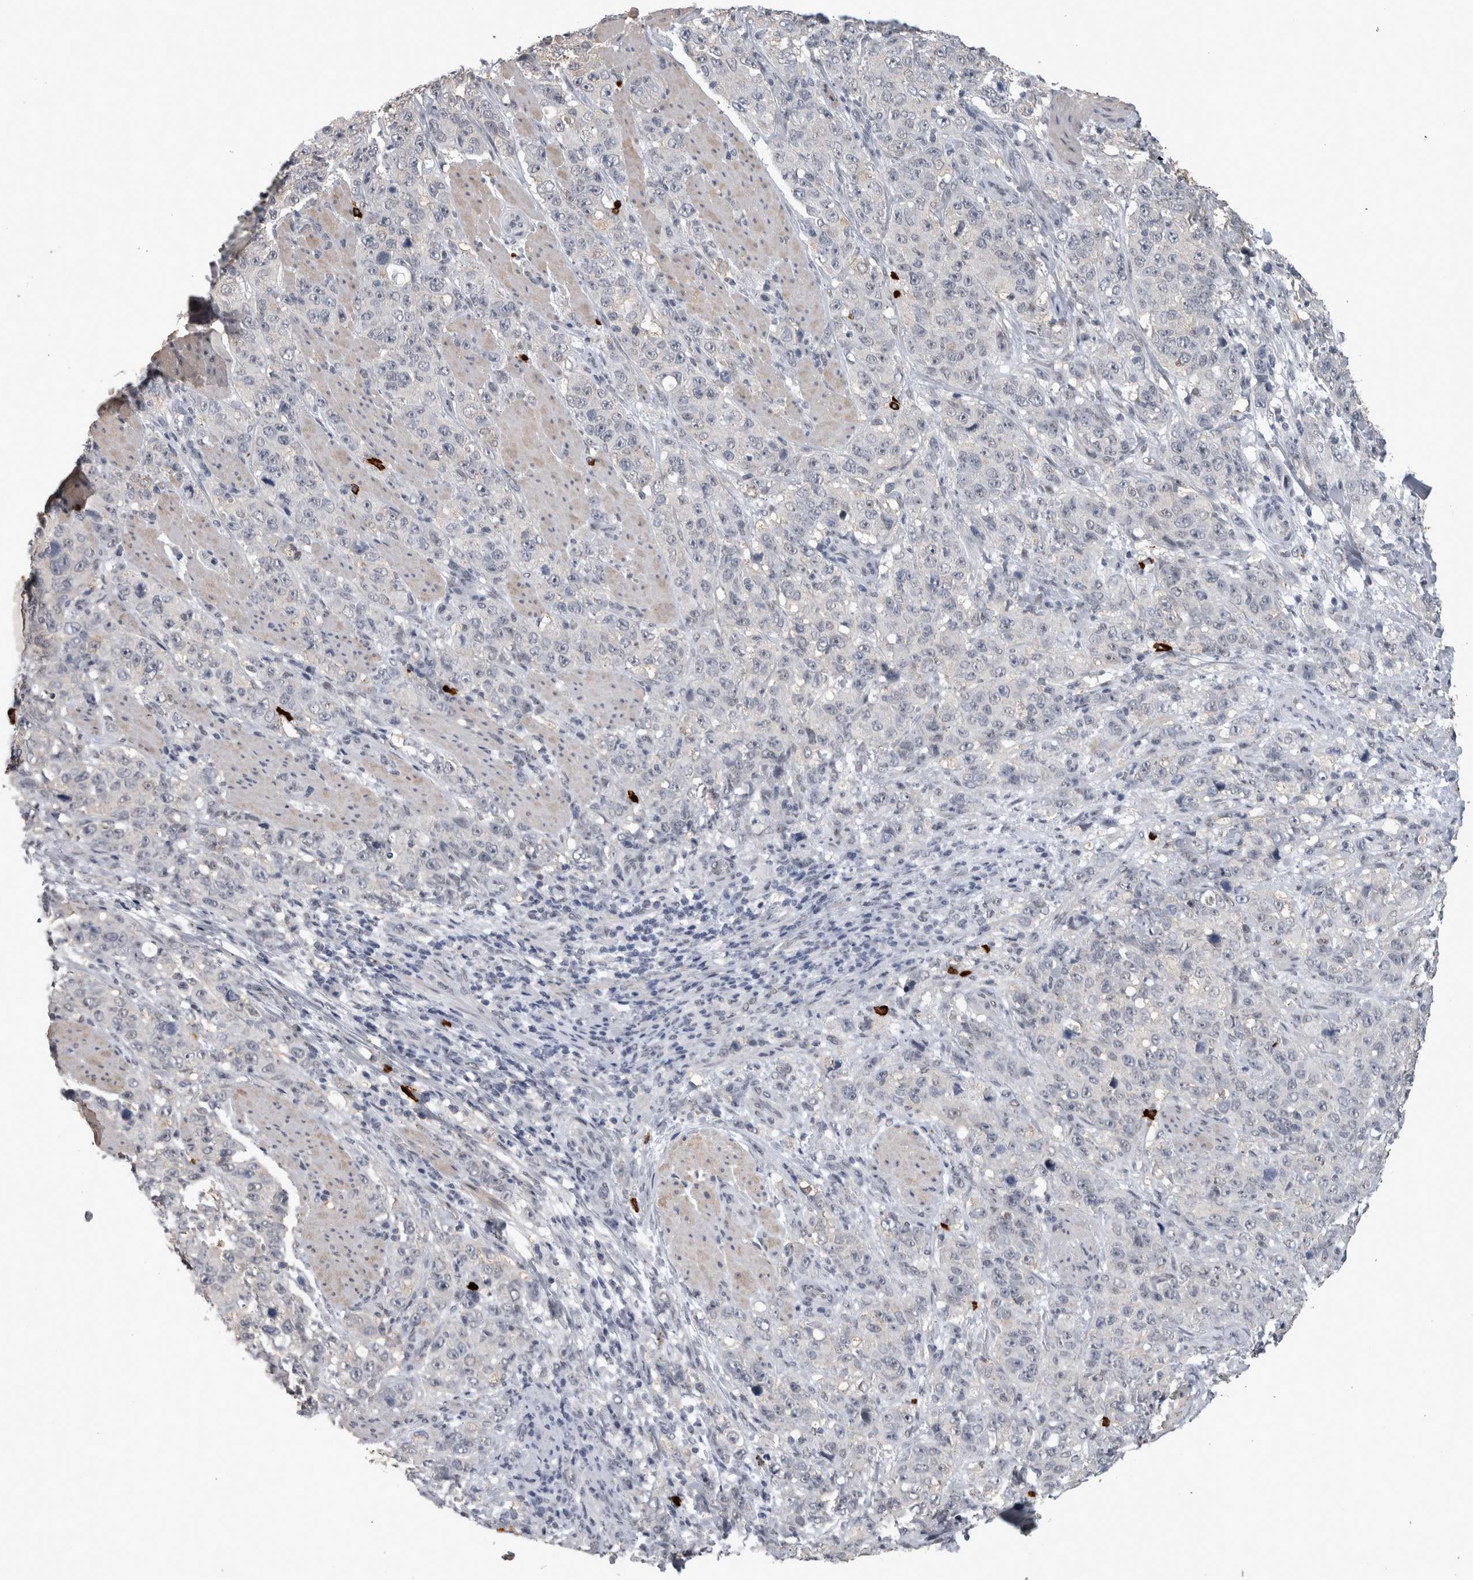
{"staining": {"intensity": "negative", "quantity": "none", "location": "none"}, "tissue": "stomach cancer", "cell_type": "Tumor cells", "image_type": "cancer", "snomed": [{"axis": "morphology", "description": "Adenocarcinoma, NOS"}, {"axis": "topography", "description": "Stomach"}], "caption": "DAB (3,3'-diaminobenzidine) immunohistochemical staining of human stomach cancer (adenocarcinoma) shows no significant staining in tumor cells.", "gene": "PEBP4", "patient": {"sex": "male", "age": 48}}